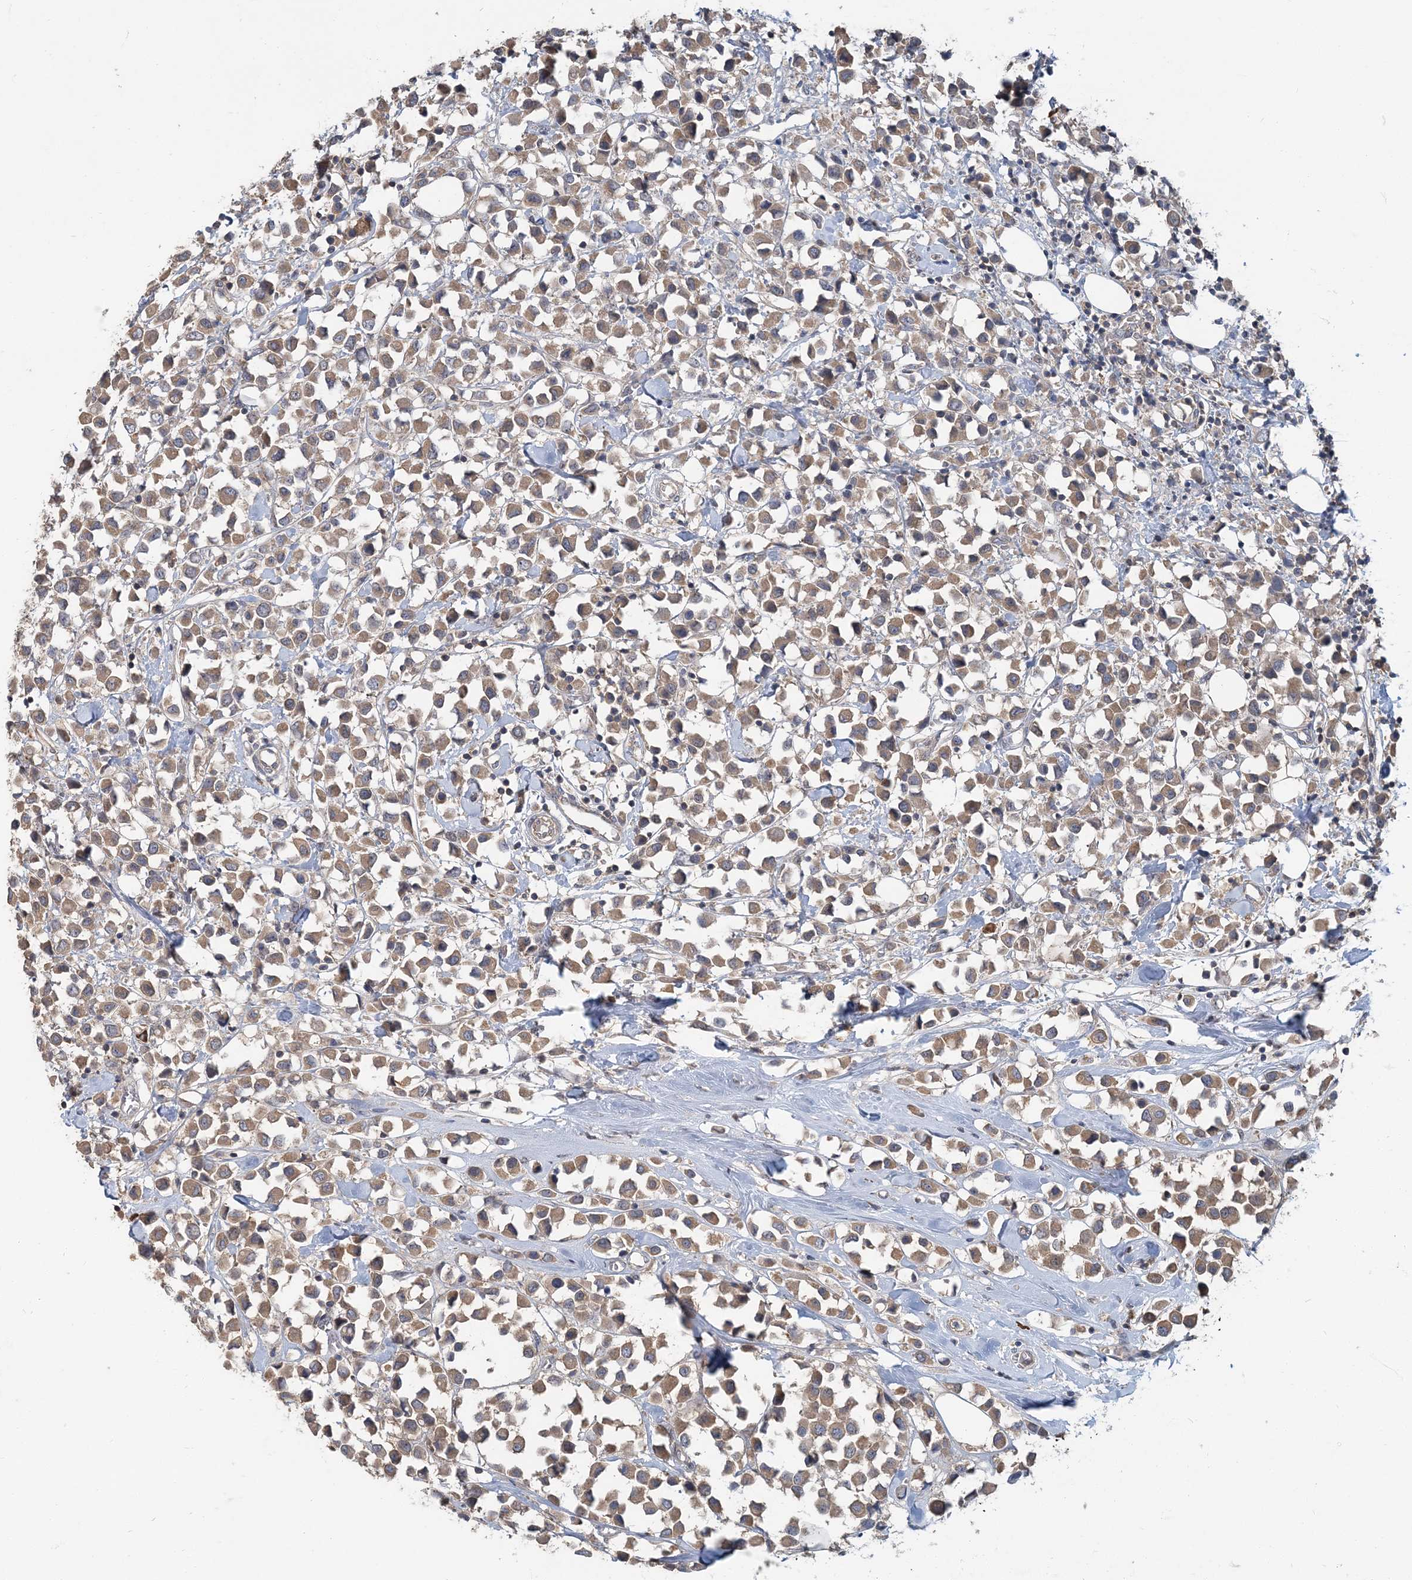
{"staining": {"intensity": "weak", "quantity": ">75%", "location": "cytoplasmic/membranous"}, "tissue": "breast cancer", "cell_type": "Tumor cells", "image_type": "cancer", "snomed": [{"axis": "morphology", "description": "Duct carcinoma"}, {"axis": "topography", "description": "Breast"}], "caption": "IHC (DAB (3,3'-diaminobenzidine)) staining of invasive ductal carcinoma (breast) demonstrates weak cytoplasmic/membranous protein staining in approximately >75% of tumor cells. Immunohistochemistry stains the protein of interest in brown and the nuclei are stained blue.", "gene": "RNF25", "patient": {"sex": "female", "age": 61}}